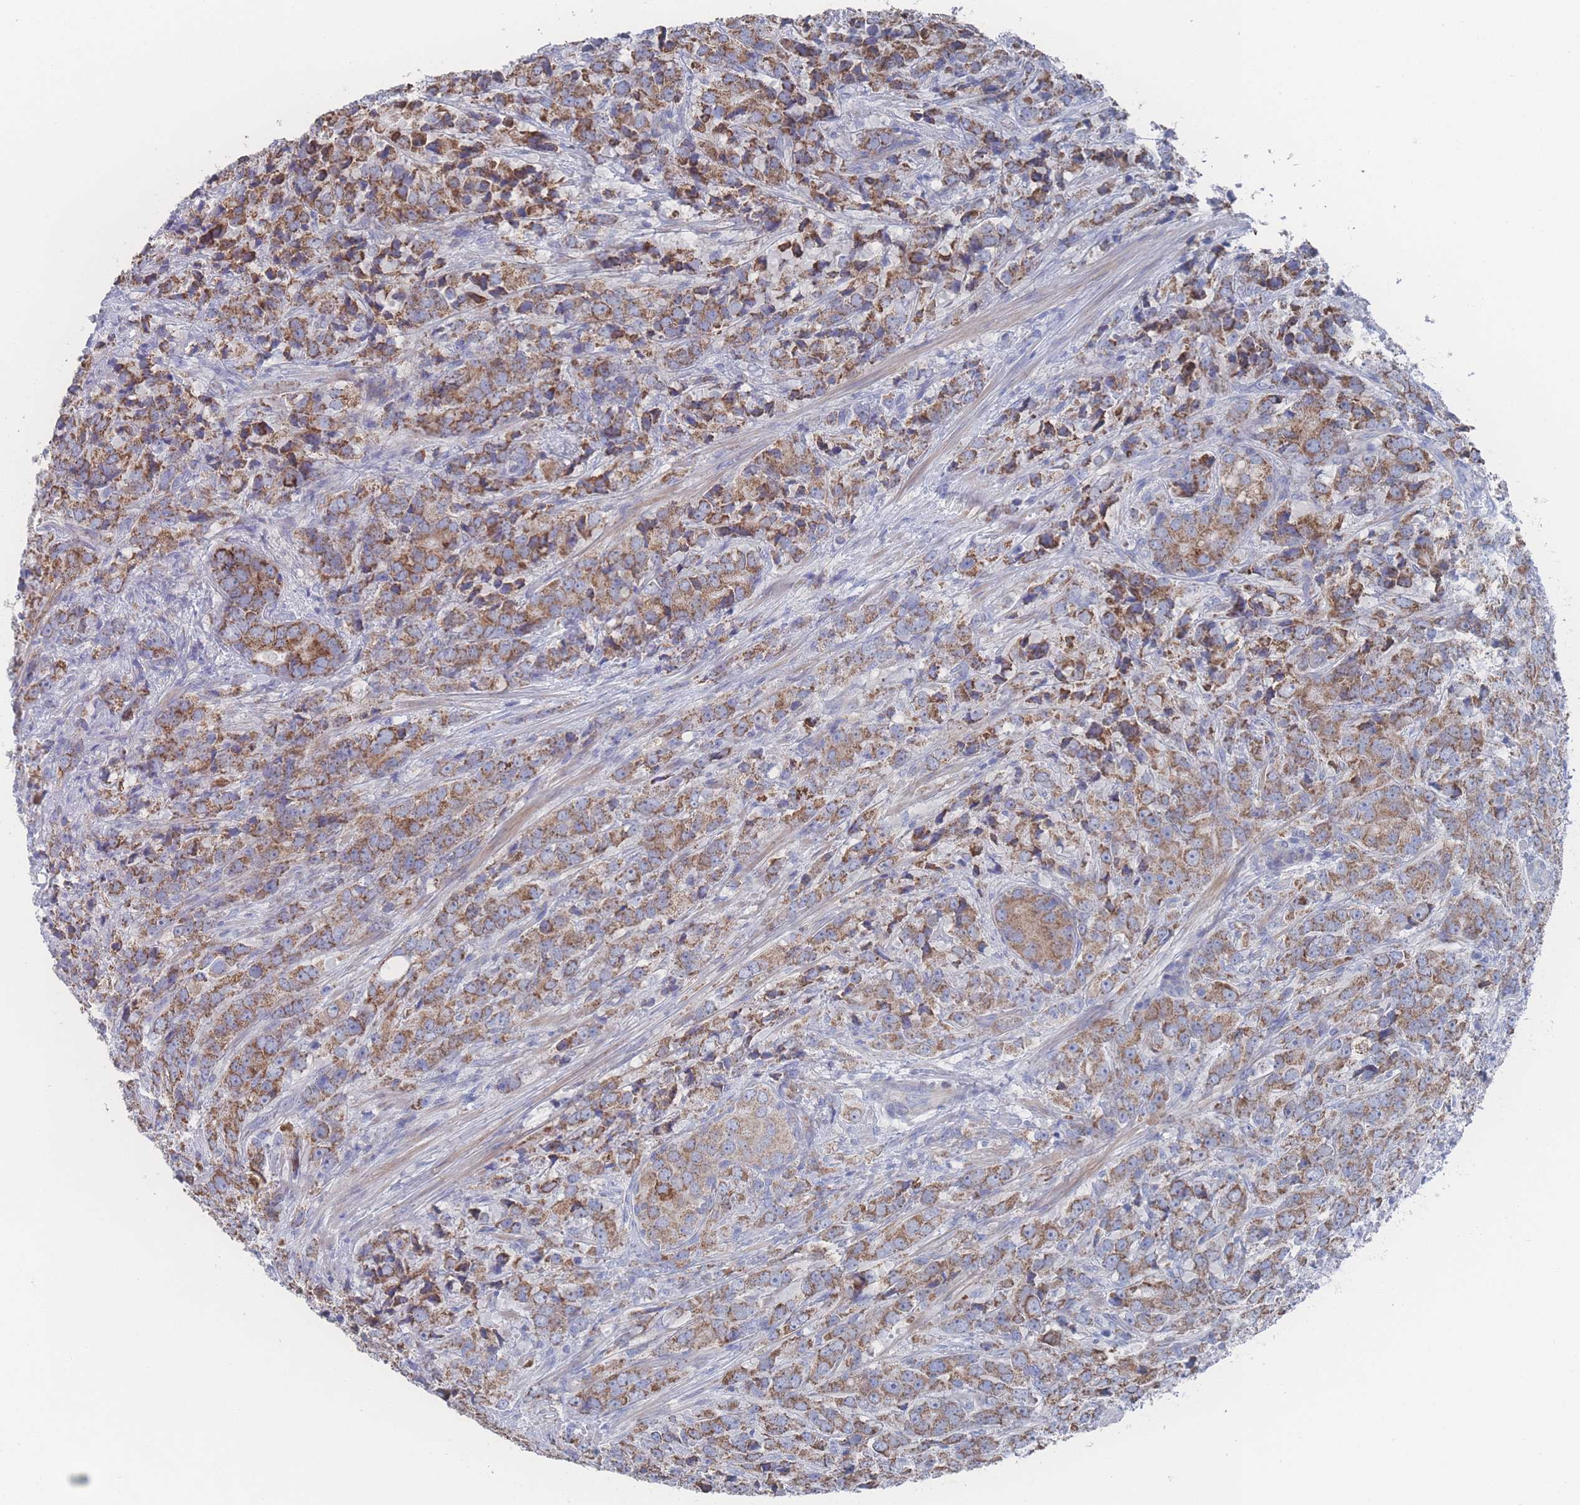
{"staining": {"intensity": "moderate", "quantity": "25%-75%", "location": "cytoplasmic/membranous"}, "tissue": "prostate cancer", "cell_type": "Tumor cells", "image_type": "cancer", "snomed": [{"axis": "morphology", "description": "Adenocarcinoma, High grade"}, {"axis": "topography", "description": "Prostate"}], "caption": "IHC (DAB) staining of human prostate cancer shows moderate cytoplasmic/membranous protein staining in approximately 25%-75% of tumor cells. The staining was performed using DAB, with brown indicating positive protein expression. Nuclei are stained blue with hematoxylin.", "gene": "SNPH", "patient": {"sex": "male", "age": 62}}